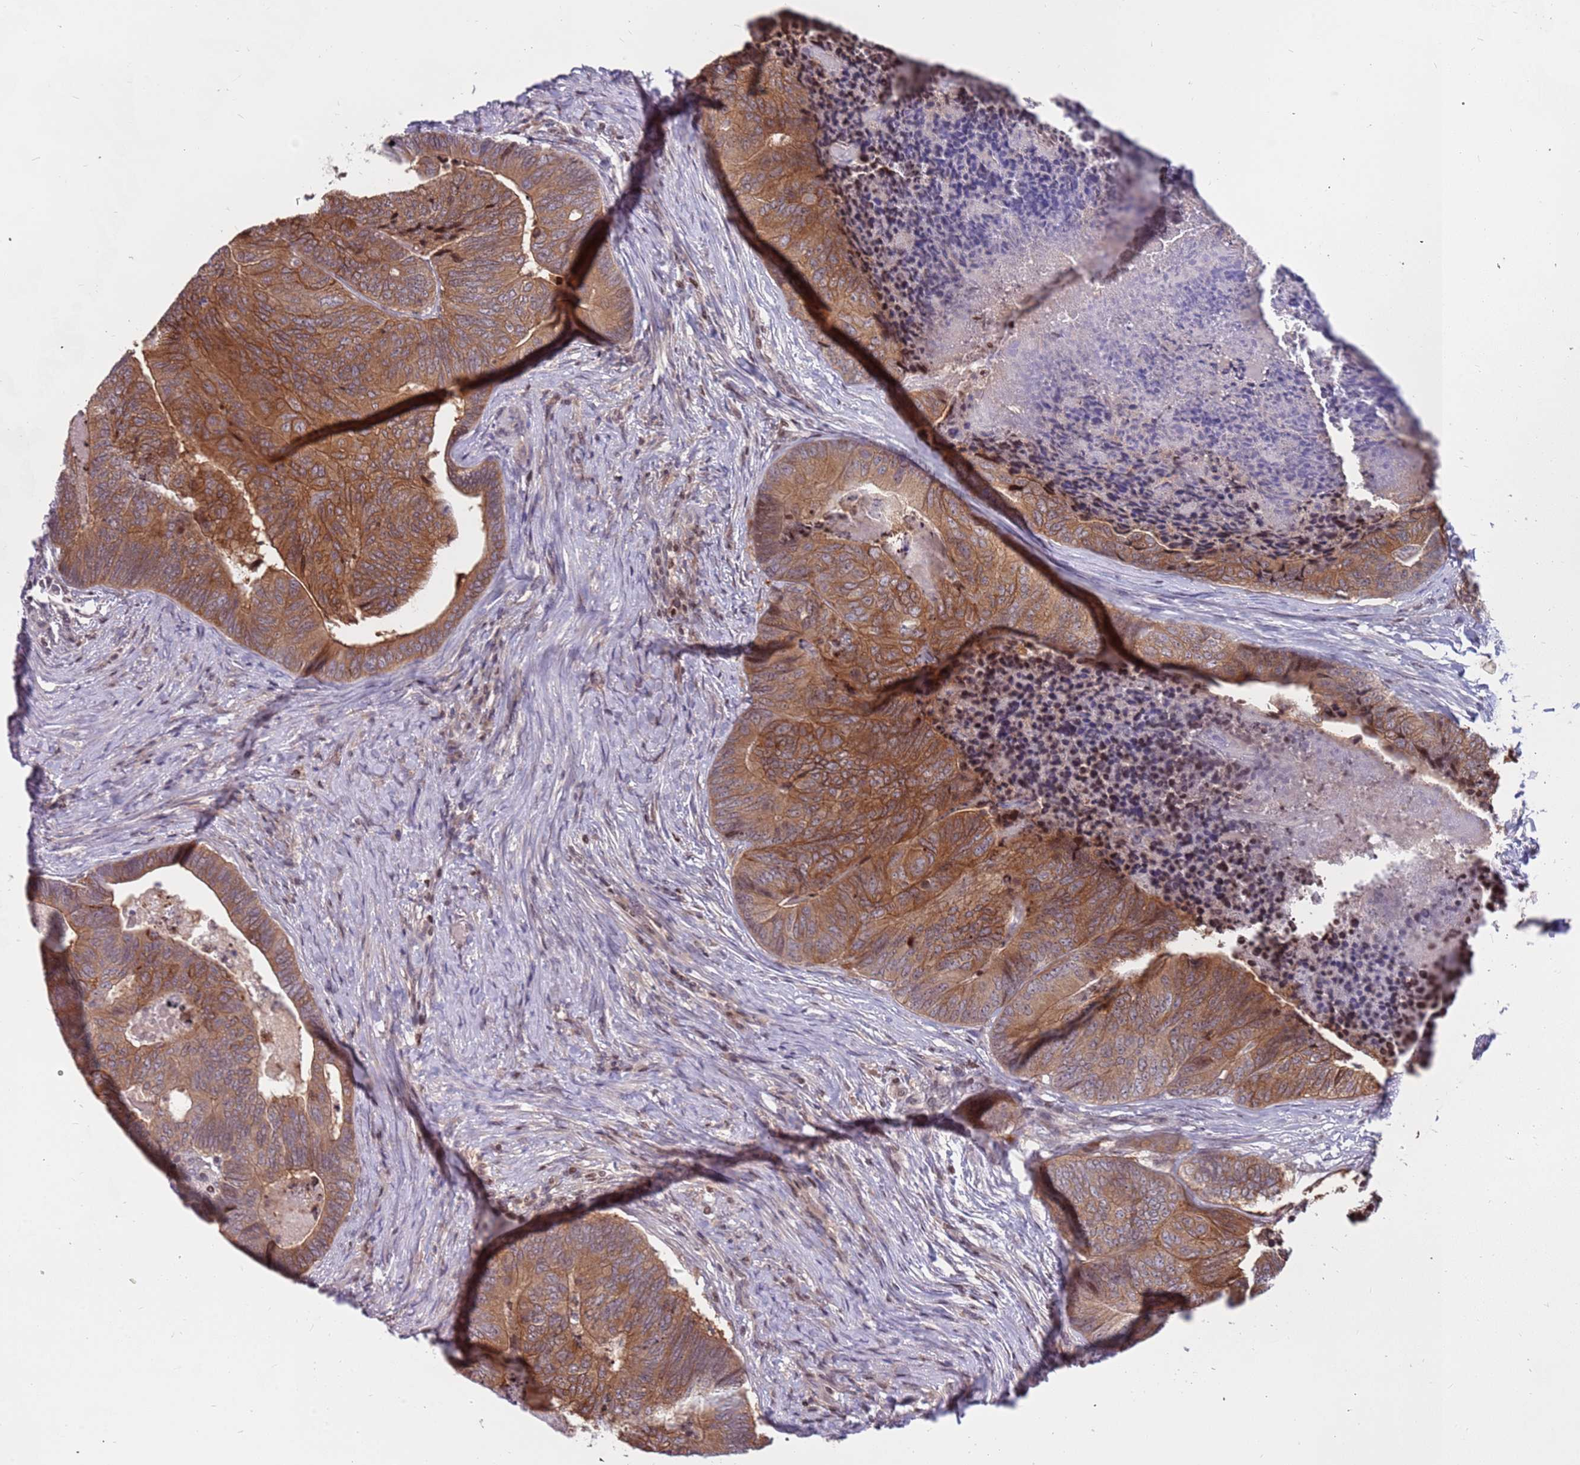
{"staining": {"intensity": "moderate", "quantity": ">75%", "location": "cytoplasmic/membranous"}, "tissue": "colorectal cancer", "cell_type": "Tumor cells", "image_type": "cancer", "snomed": [{"axis": "morphology", "description": "Adenocarcinoma, NOS"}, {"axis": "topography", "description": "Colon"}], "caption": "A medium amount of moderate cytoplasmic/membranous positivity is identified in approximately >75% of tumor cells in adenocarcinoma (colorectal) tissue. (Brightfield microscopy of DAB IHC at high magnification).", "gene": "ARHGEF5", "patient": {"sex": "female", "age": 67}}